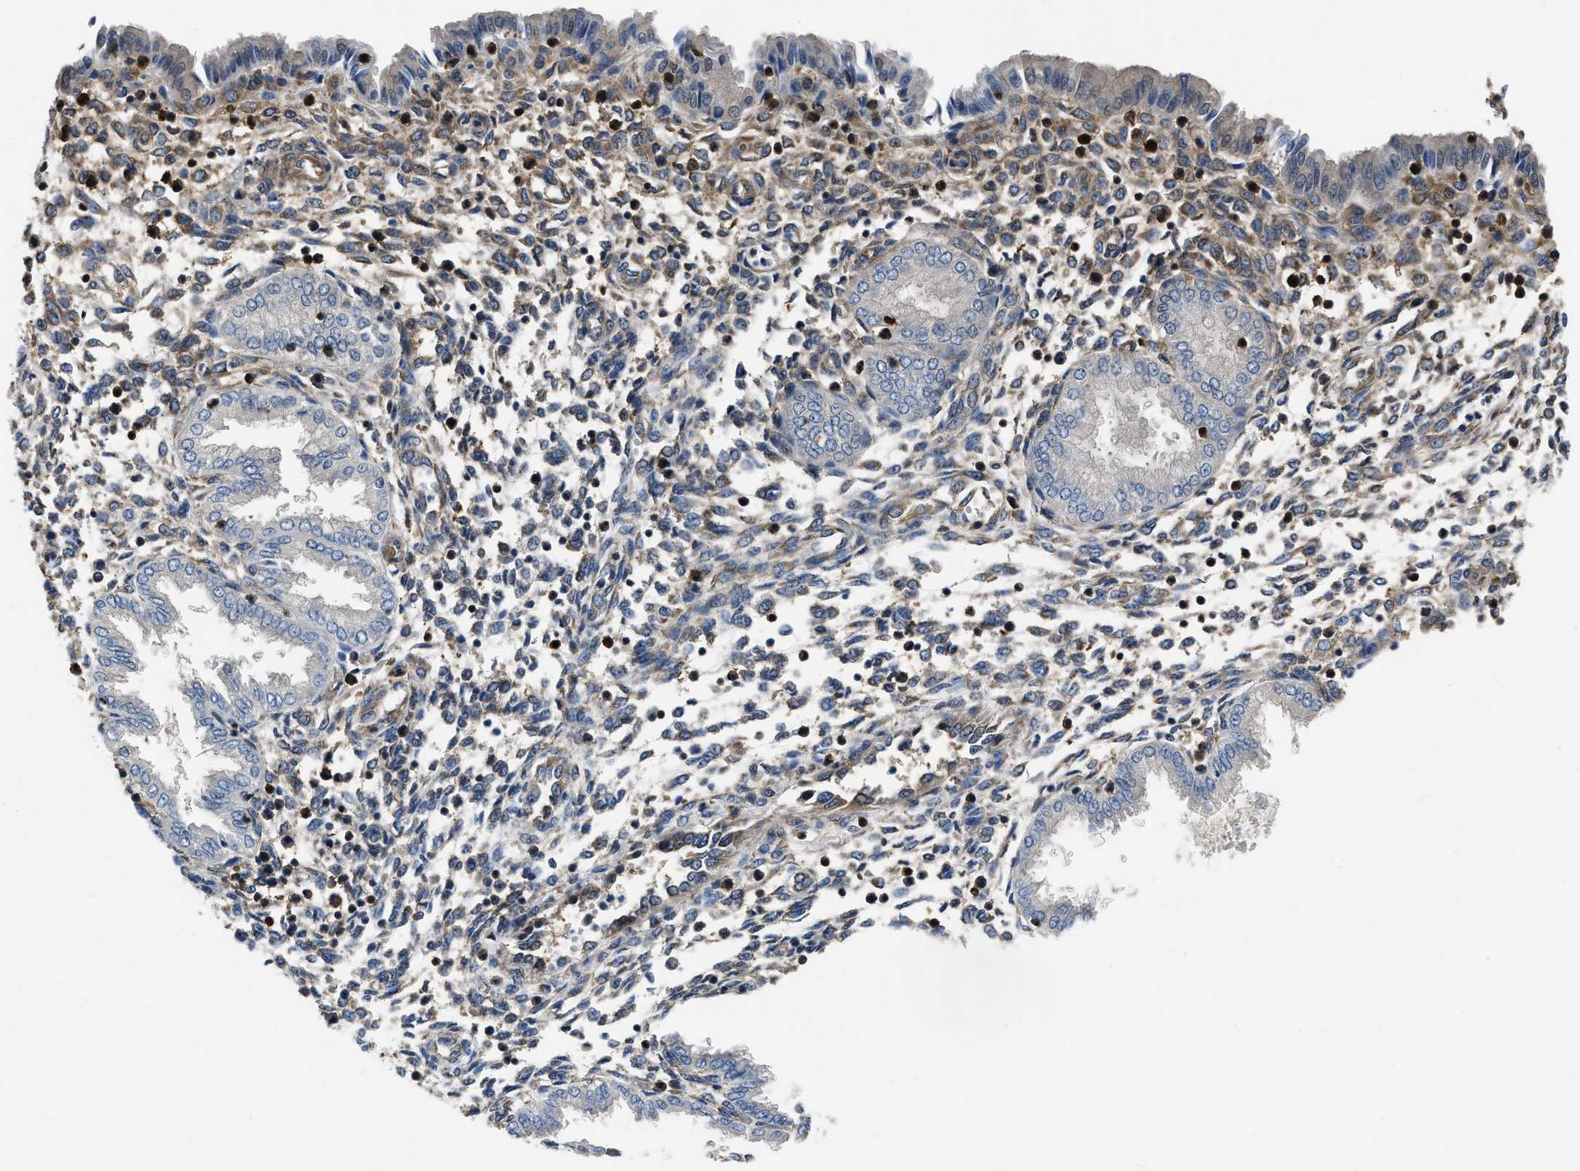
{"staining": {"intensity": "moderate", "quantity": "25%-75%", "location": "cytoplasmic/membranous"}, "tissue": "endometrium", "cell_type": "Cells in endometrial stroma", "image_type": "normal", "snomed": [{"axis": "morphology", "description": "Normal tissue, NOS"}, {"axis": "topography", "description": "Endometrium"}], "caption": "Immunohistochemistry (DAB) staining of normal endometrium shows moderate cytoplasmic/membranous protein positivity in approximately 25%-75% of cells in endometrial stroma.", "gene": "YARS1", "patient": {"sex": "female", "age": 33}}